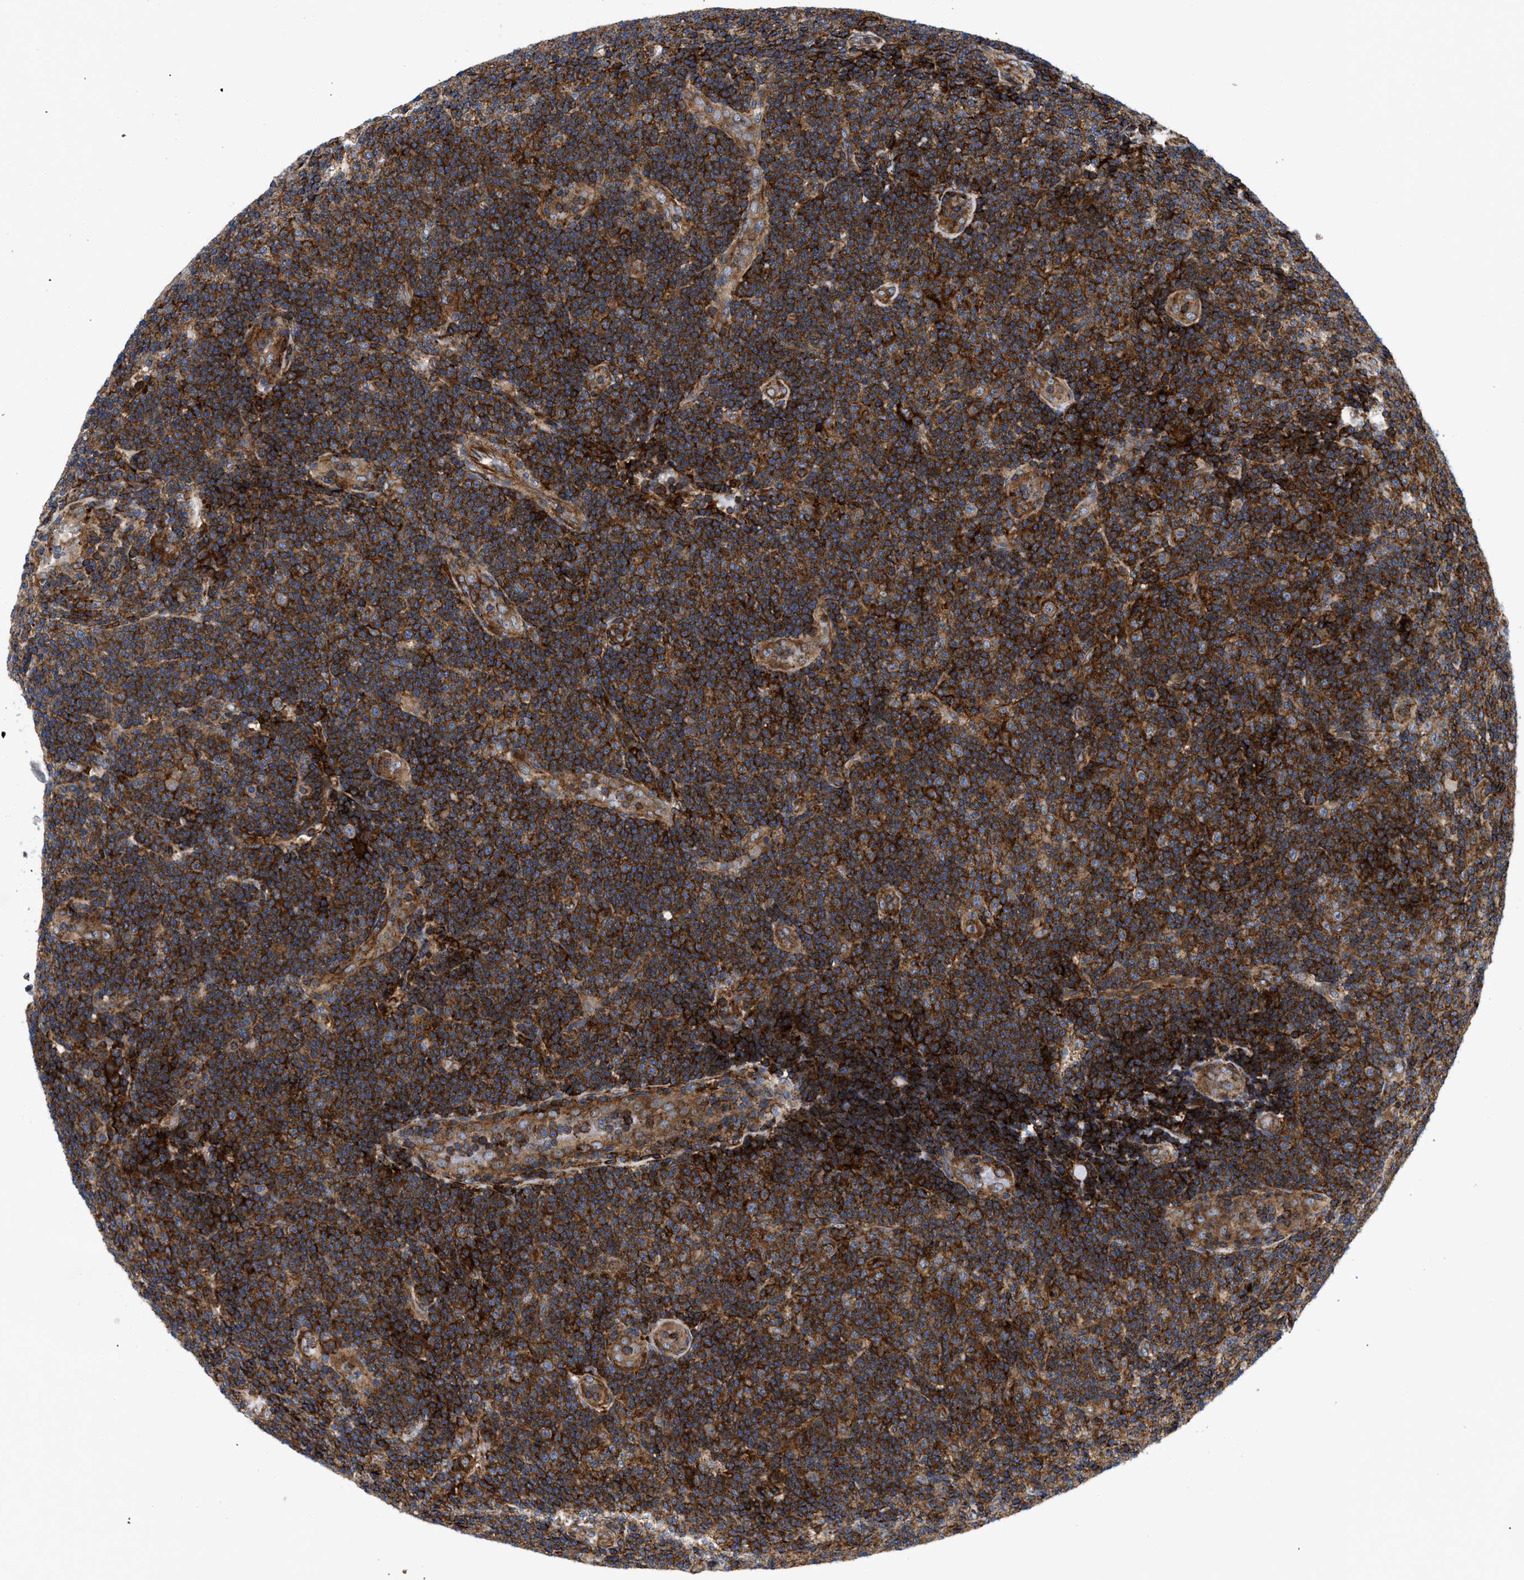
{"staining": {"intensity": "strong", "quantity": ">75%", "location": "cytoplasmic/membranous"}, "tissue": "lymphoma", "cell_type": "Tumor cells", "image_type": "cancer", "snomed": [{"axis": "morphology", "description": "Malignant lymphoma, non-Hodgkin's type, Low grade"}, {"axis": "topography", "description": "Lymph node"}], "caption": "This photomicrograph reveals immunohistochemistry staining of human lymphoma, with high strong cytoplasmic/membranous expression in about >75% of tumor cells.", "gene": "SPAST", "patient": {"sex": "male", "age": 83}}